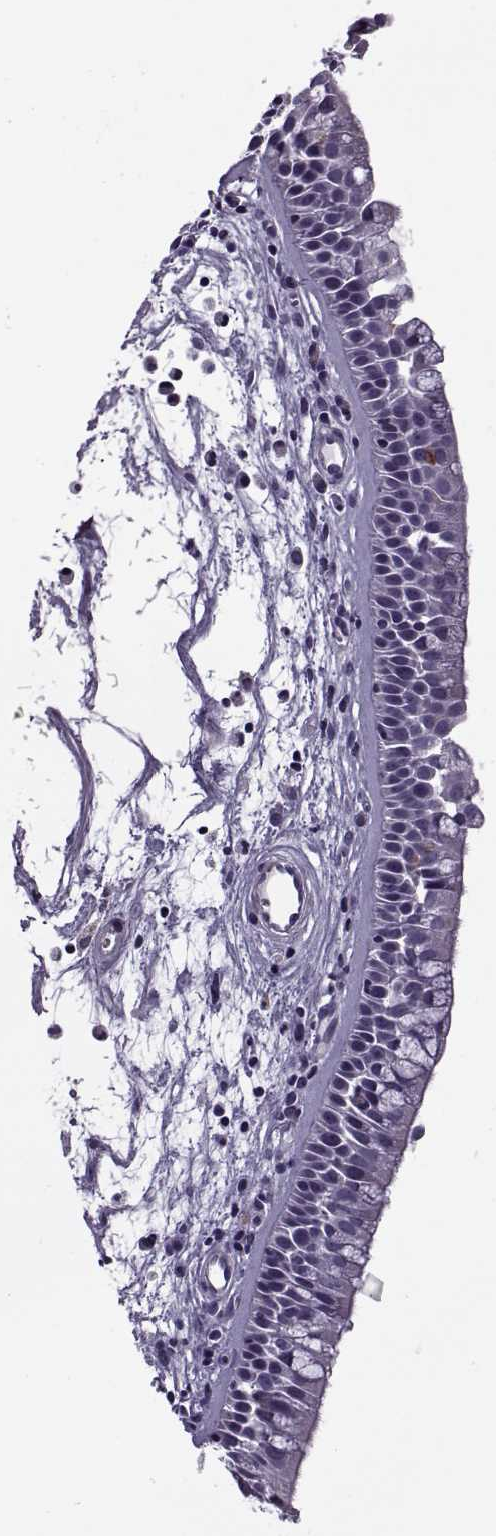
{"staining": {"intensity": "negative", "quantity": "none", "location": "none"}, "tissue": "nasopharynx", "cell_type": "Respiratory epithelial cells", "image_type": "normal", "snomed": [{"axis": "morphology", "description": "Normal tissue, NOS"}, {"axis": "topography", "description": "Nasopharynx"}], "caption": "IHC of normal nasopharynx demonstrates no positivity in respiratory epithelial cells.", "gene": "CALCR", "patient": {"sex": "female", "age": 68}}